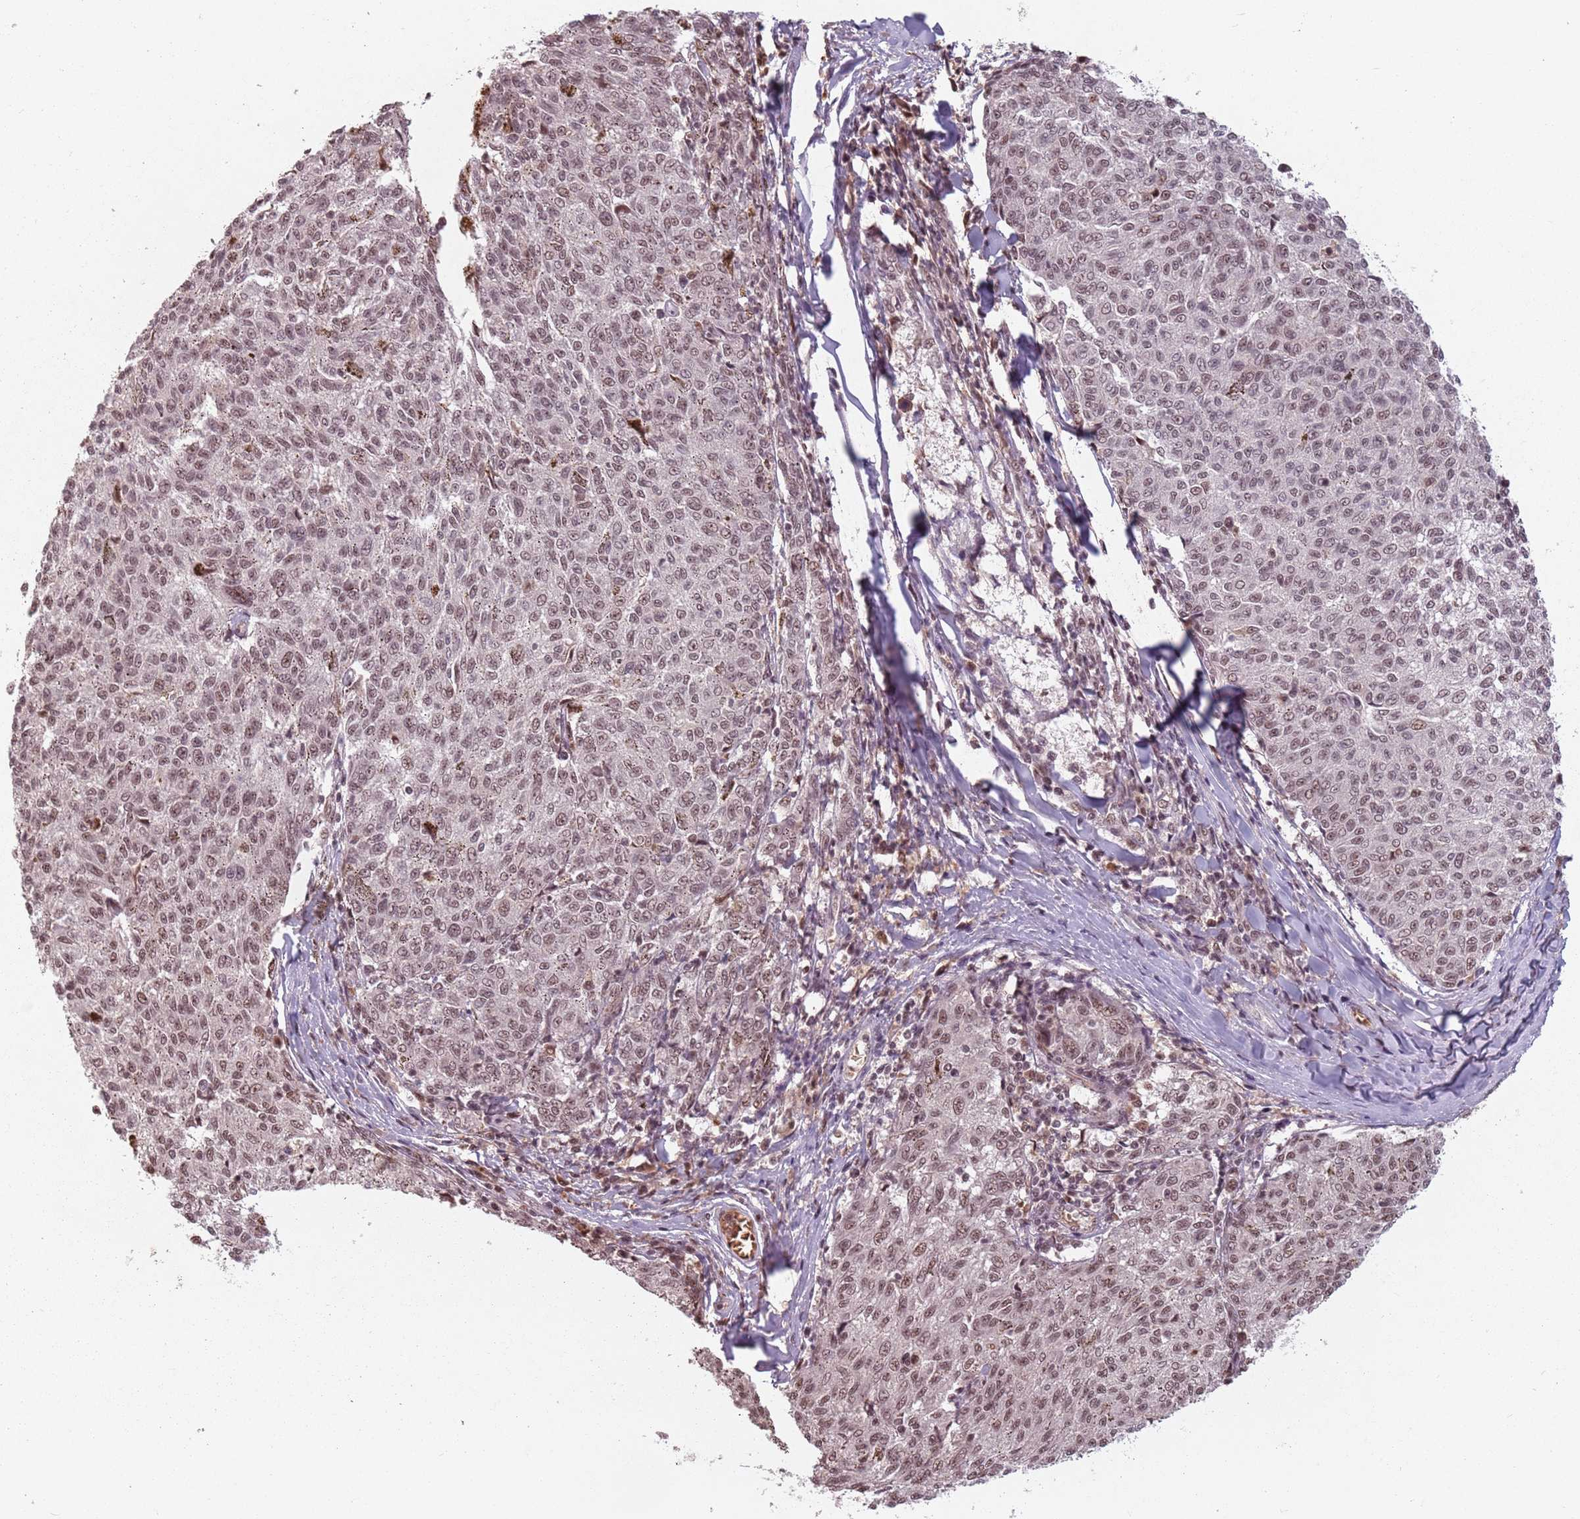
{"staining": {"intensity": "moderate", "quantity": ">75%", "location": "nuclear"}, "tissue": "melanoma", "cell_type": "Tumor cells", "image_type": "cancer", "snomed": [{"axis": "morphology", "description": "Malignant melanoma, NOS"}, {"axis": "topography", "description": "Skin"}], "caption": "Immunohistochemical staining of human melanoma reveals medium levels of moderate nuclear protein staining in about >75% of tumor cells.", "gene": "NCBP1", "patient": {"sex": "female", "age": 72}}